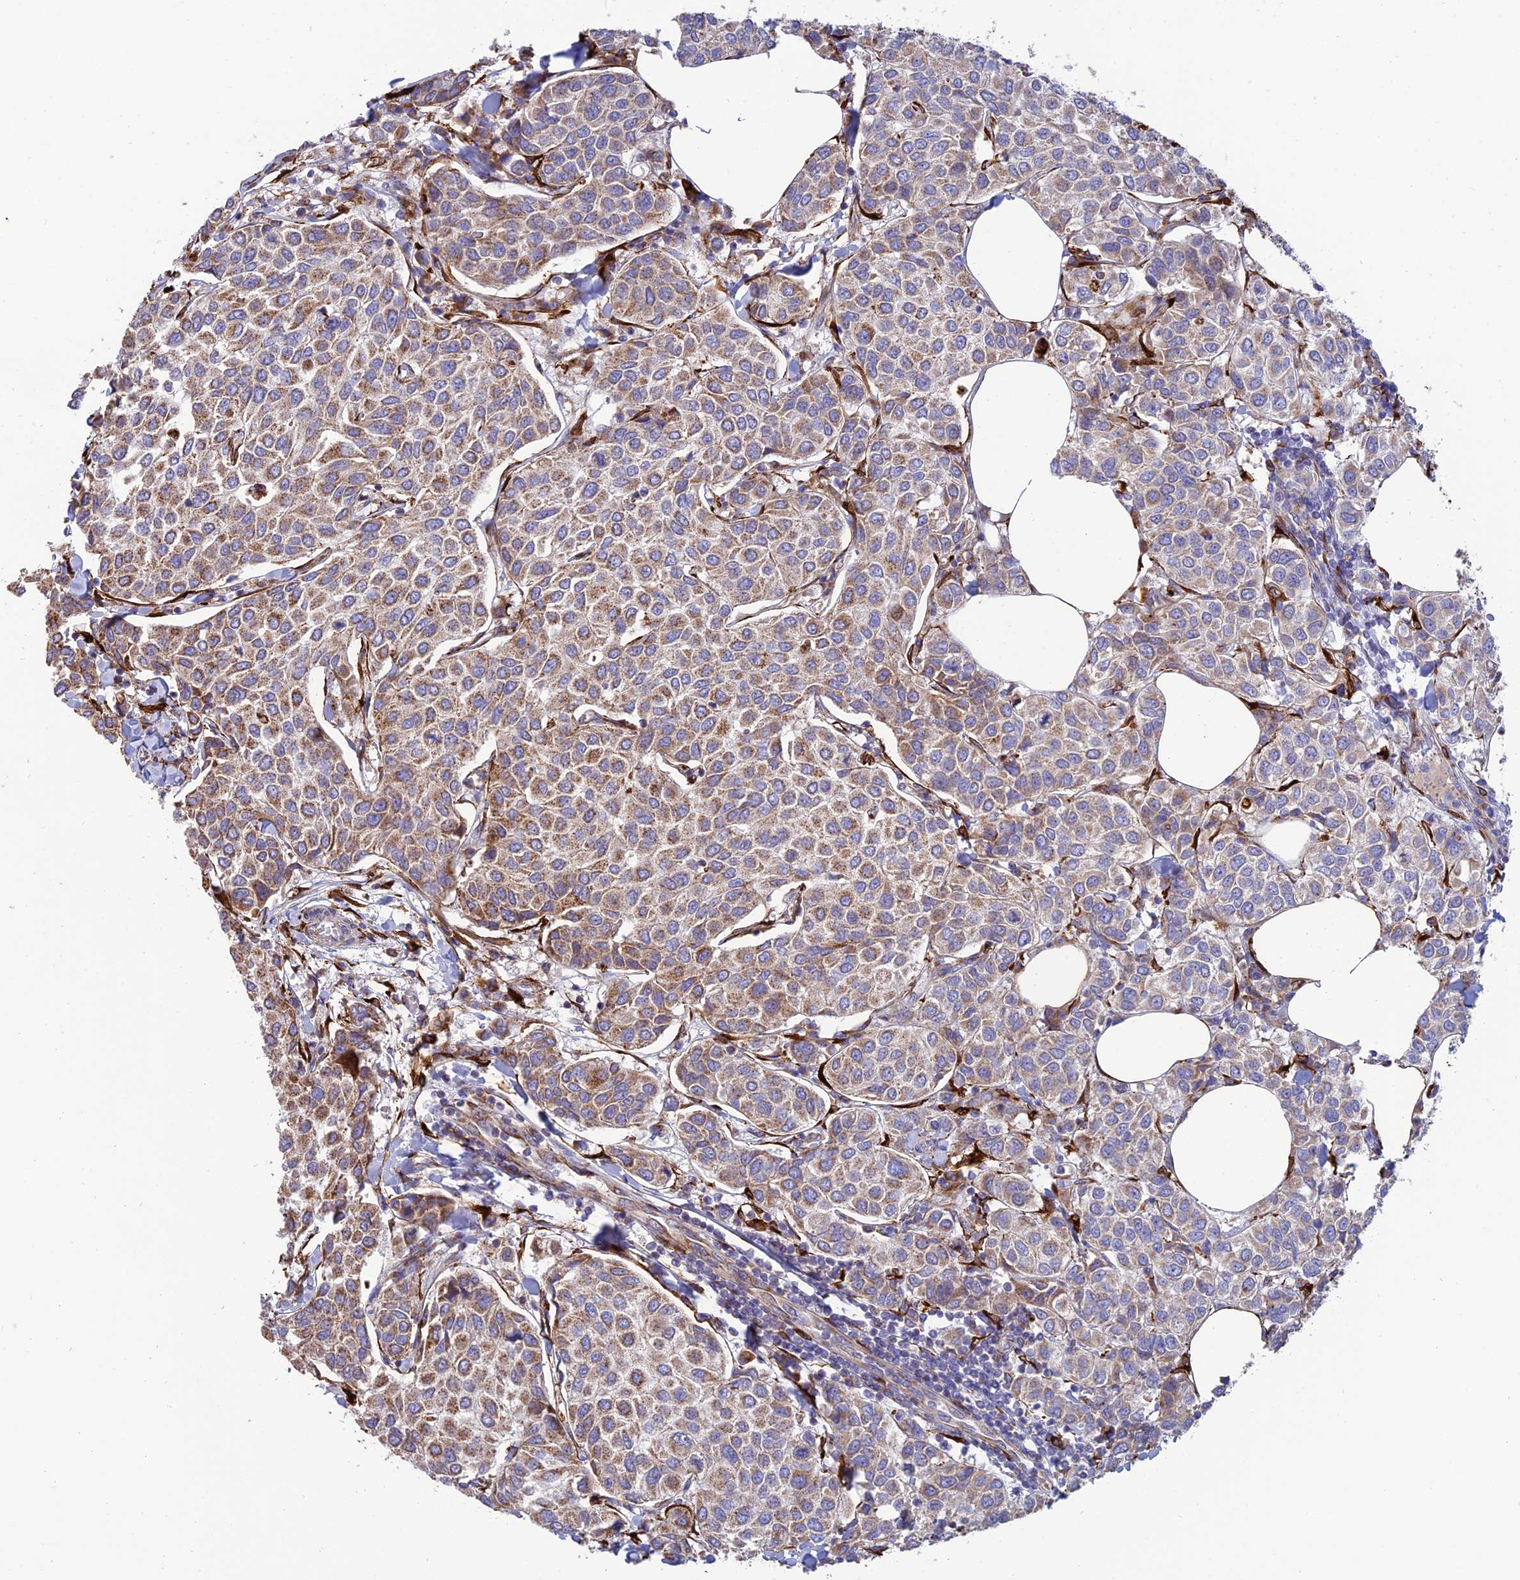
{"staining": {"intensity": "moderate", "quantity": ">75%", "location": "cytoplasmic/membranous"}, "tissue": "breast cancer", "cell_type": "Tumor cells", "image_type": "cancer", "snomed": [{"axis": "morphology", "description": "Duct carcinoma"}, {"axis": "topography", "description": "Breast"}], "caption": "Breast cancer (invasive ductal carcinoma) was stained to show a protein in brown. There is medium levels of moderate cytoplasmic/membranous positivity in about >75% of tumor cells.", "gene": "RCN3", "patient": {"sex": "female", "age": 55}}